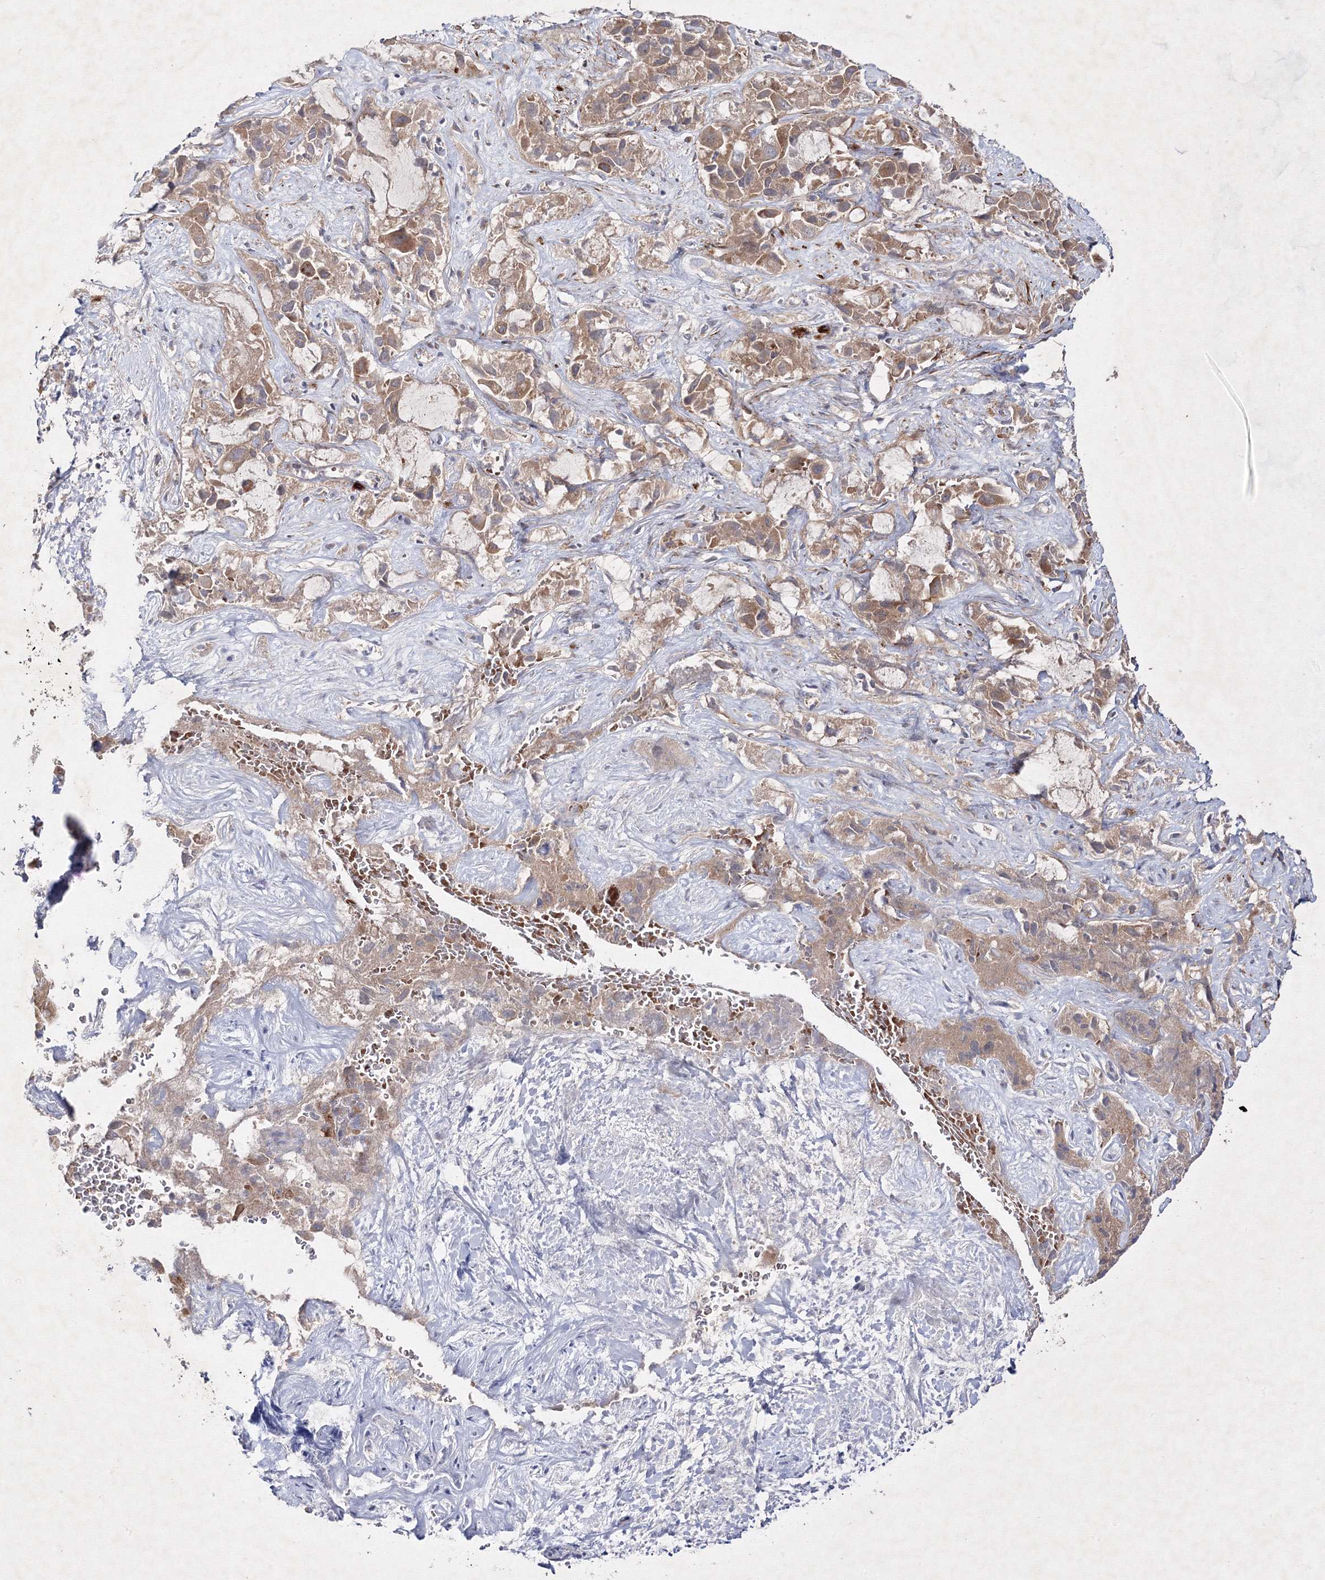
{"staining": {"intensity": "moderate", "quantity": ">75%", "location": "cytoplasmic/membranous"}, "tissue": "liver cancer", "cell_type": "Tumor cells", "image_type": "cancer", "snomed": [{"axis": "morphology", "description": "Cholangiocarcinoma"}, {"axis": "topography", "description": "Liver"}], "caption": "A micrograph of liver cholangiocarcinoma stained for a protein shows moderate cytoplasmic/membranous brown staining in tumor cells. (Brightfield microscopy of DAB IHC at high magnification).", "gene": "GFM1", "patient": {"sex": "female", "age": 52}}